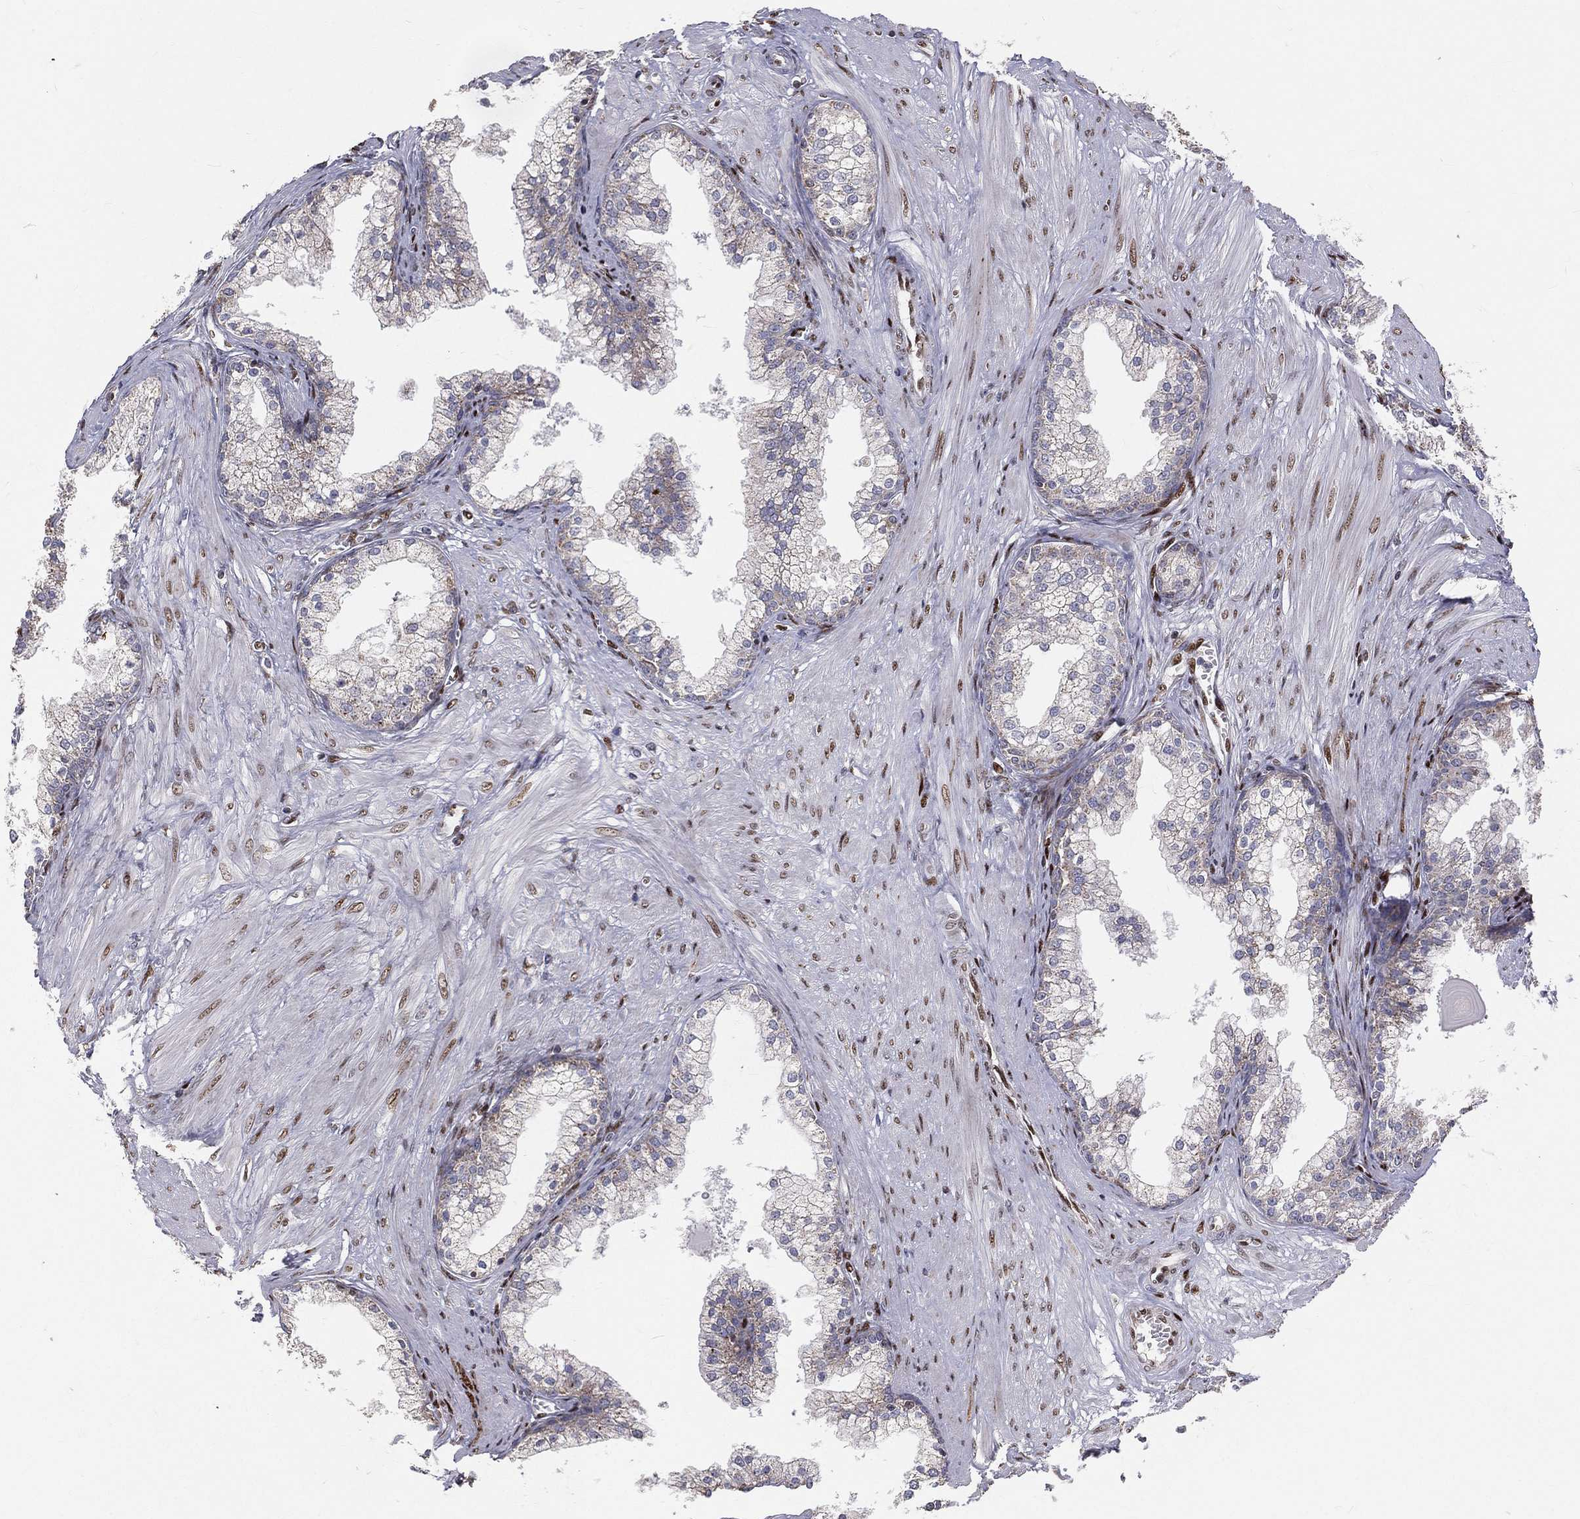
{"staining": {"intensity": "negative", "quantity": "none", "location": "none"}, "tissue": "prostate cancer", "cell_type": "Tumor cells", "image_type": "cancer", "snomed": [{"axis": "morphology", "description": "Adenocarcinoma, NOS"}, {"axis": "topography", "description": "Prostate"}], "caption": "High power microscopy histopathology image of an IHC image of adenocarcinoma (prostate), revealing no significant staining in tumor cells.", "gene": "ZEB1", "patient": {"sex": "male", "age": 67}}